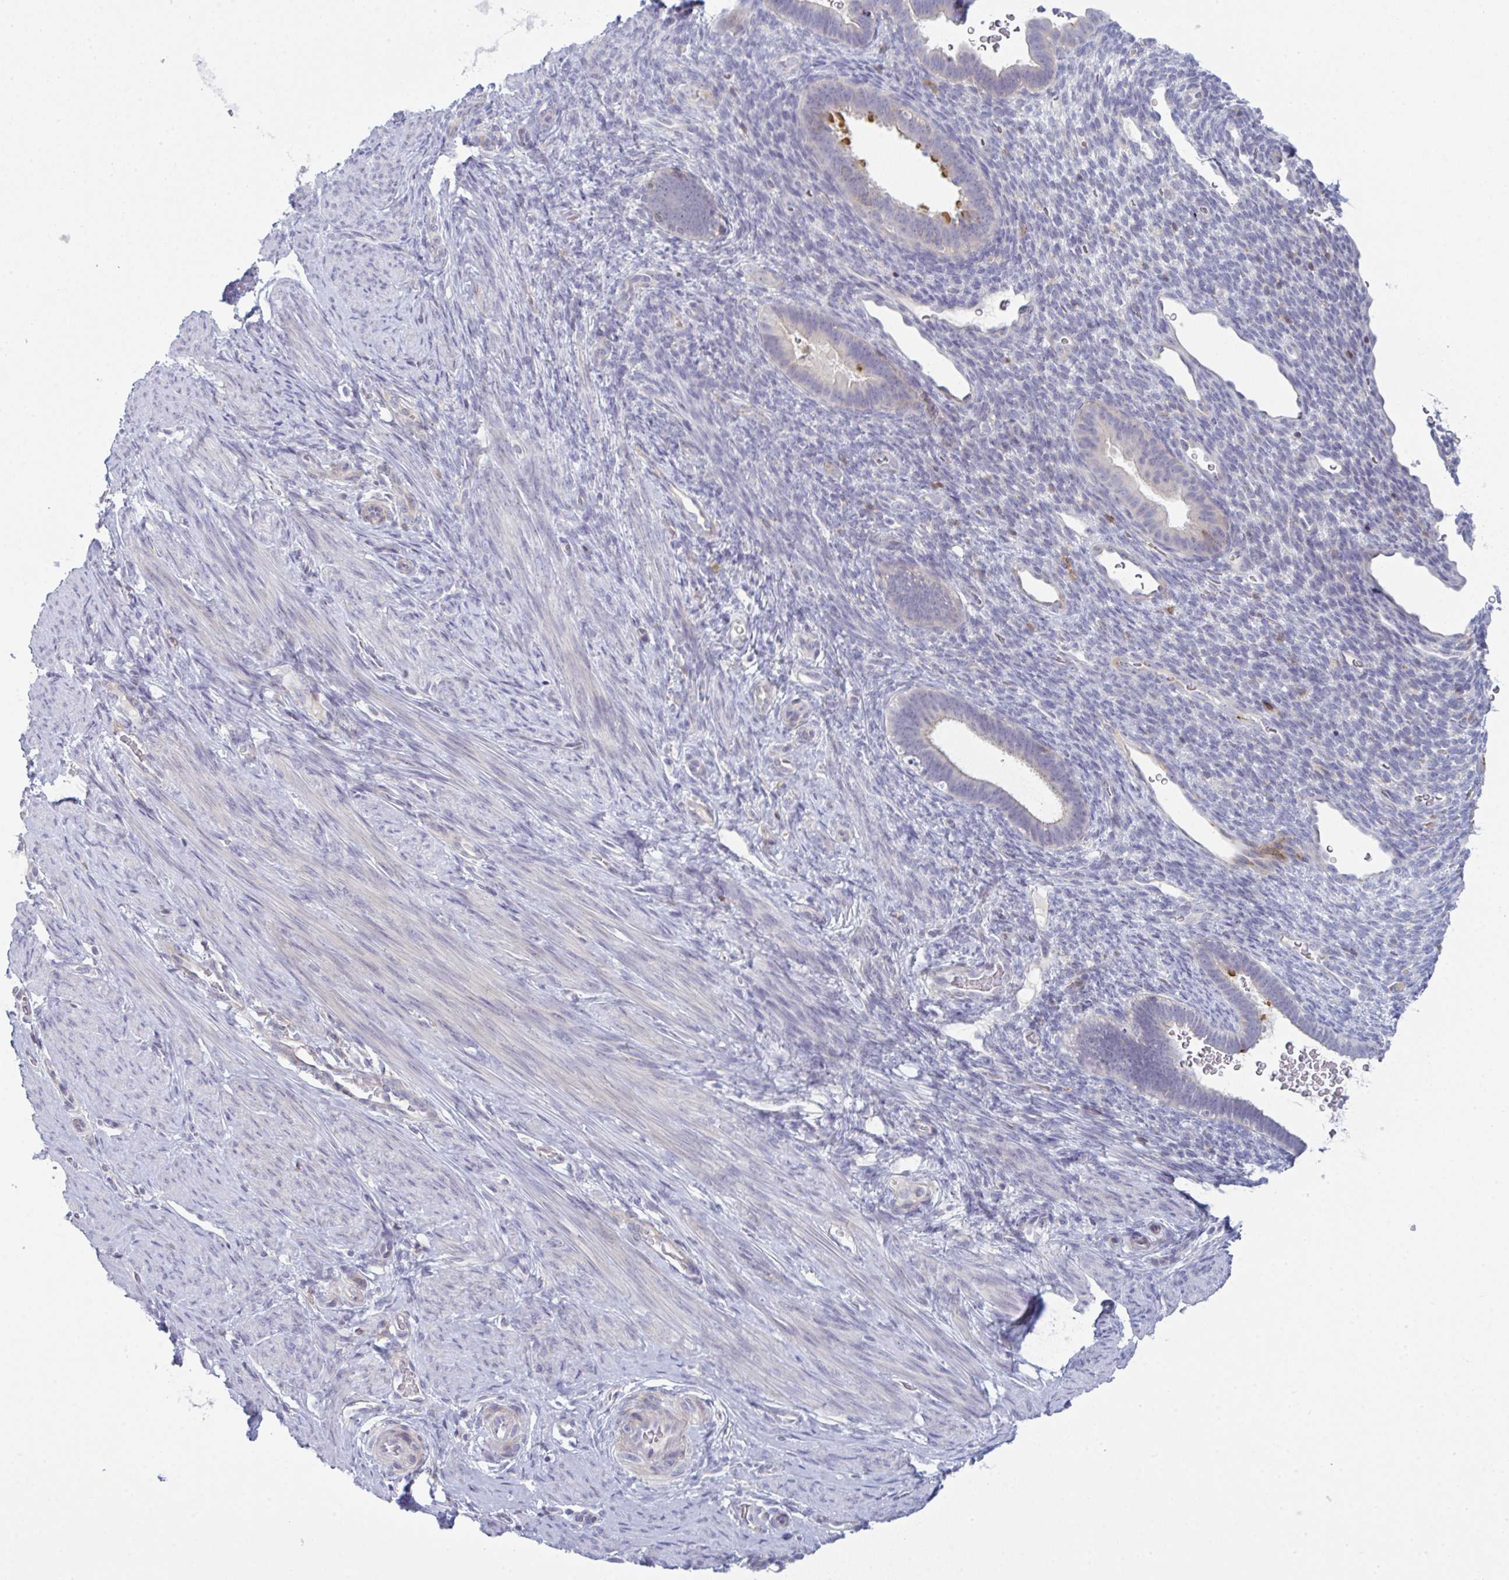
{"staining": {"intensity": "negative", "quantity": "none", "location": "none"}, "tissue": "endometrium", "cell_type": "Cells in endometrial stroma", "image_type": "normal", "snomed": [{"axis": "morphology", "description": "Normal tissue, NOS"}, {"axis": "topography", "description": "Endometrium"}], "caption": "This image is of unremarkable endometrium stained with immunohistochemistry (IHC) to label a protein in brown with the nuclei are counter-stained blue. There is no staining in cells in endometrial stroma.", "gene": "CD80", "patient": {"sex": "female", "age": 34}}